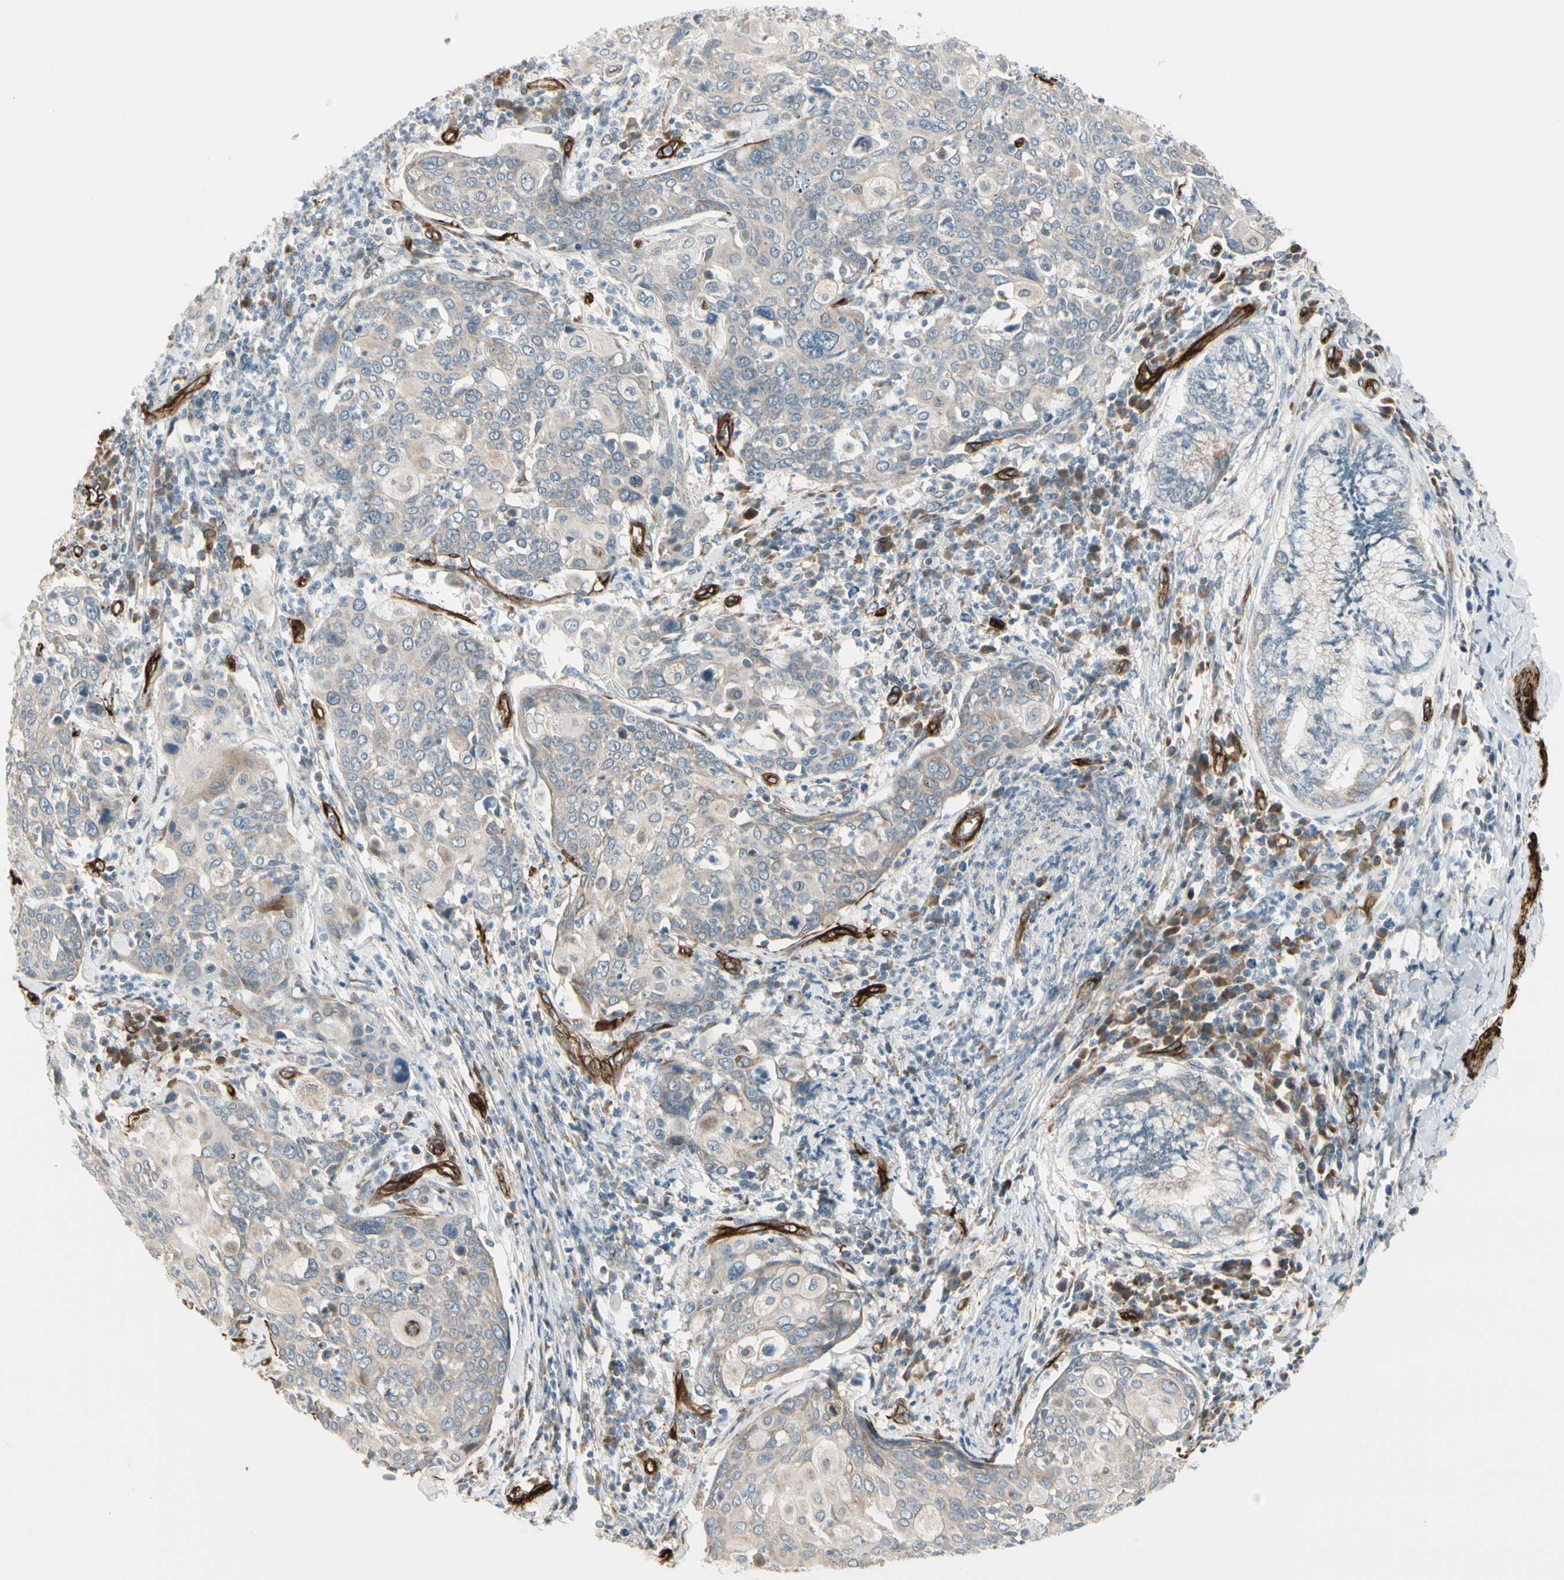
{"staining": {"intensity": "negative", "quantity": "none", "location": "none"}, "tissue": "cervical cancer", "cell_type": "Tumor cells", "image_type": "cancer", "snomed": [{"axis": "morphology", "description": "Squamous cell carcinoma, NOS"}, {"axis": "topography", "description": "Cervix"}], "caption": "Immunohistochemistry (IHC) of cervical cancer displays no positivity in tumor cells. (Brightfield microscopy of DAB (3,3'-diaminobenzidine) immunohistochemistry at high magnification).", "gene": "MCAM", "patient": {"sex": "female", "age": 40}}